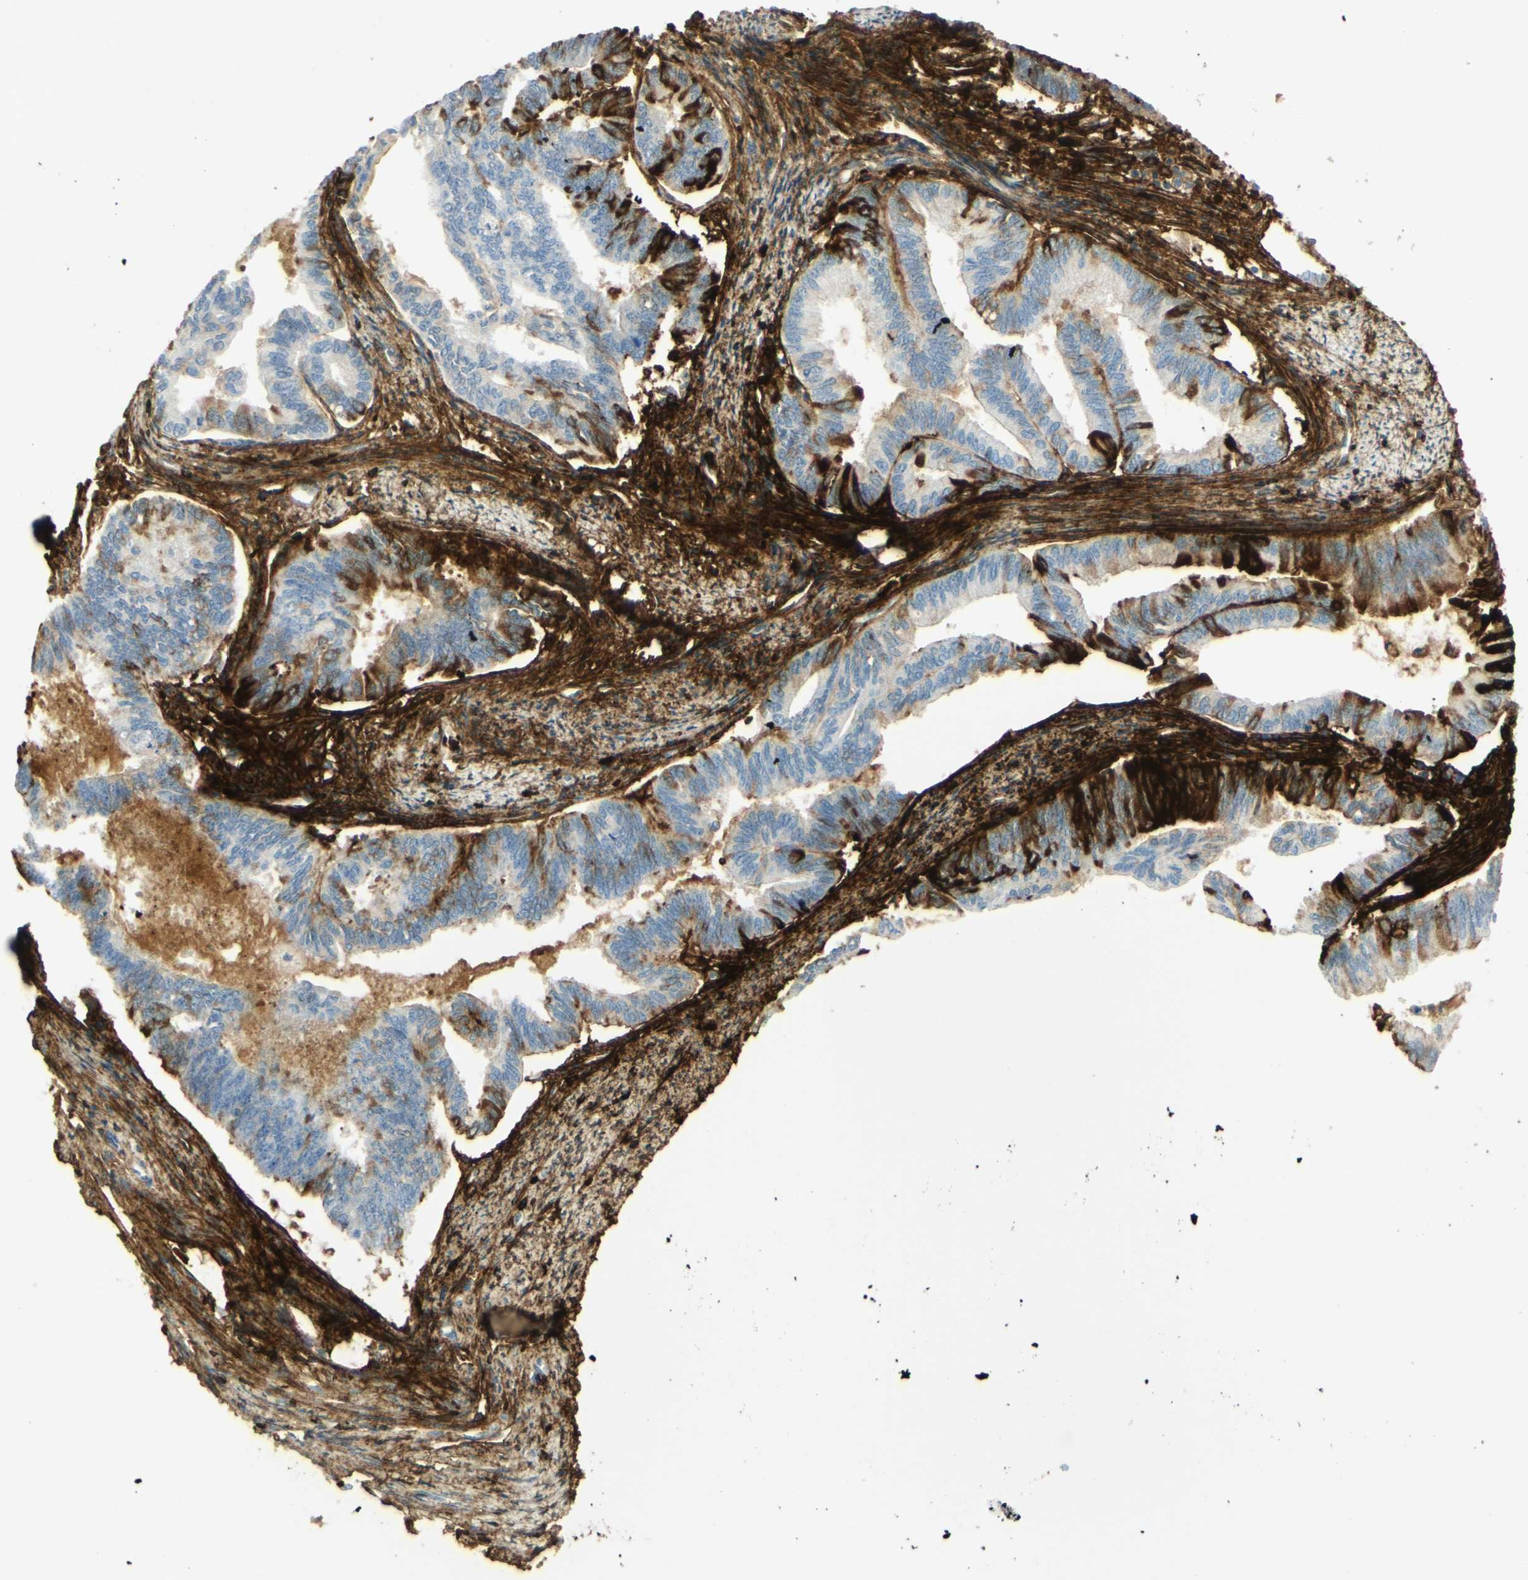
{"staining": {"intensity": "strong", "quantity": "<25%", "location": "cytoplasmic/membranous"}, "tissue": "endometrial cancer", "cell_type": "Tumor cells", "image_type": "cancer", "snomed": [{"axis": "morphology", "description": "Adenocarcinoma, NOS"}, {"axis": "topography", "description": "Endometrium"}], "caption": "Protein expression analysis of endometrial cancer (adenocarcinoma) exhibits strong cytoplasmic/membranous positivity in approximately <25% of tumor cells.", "gene": "TNN", "patient": {"sex": "female", "age": 86}}